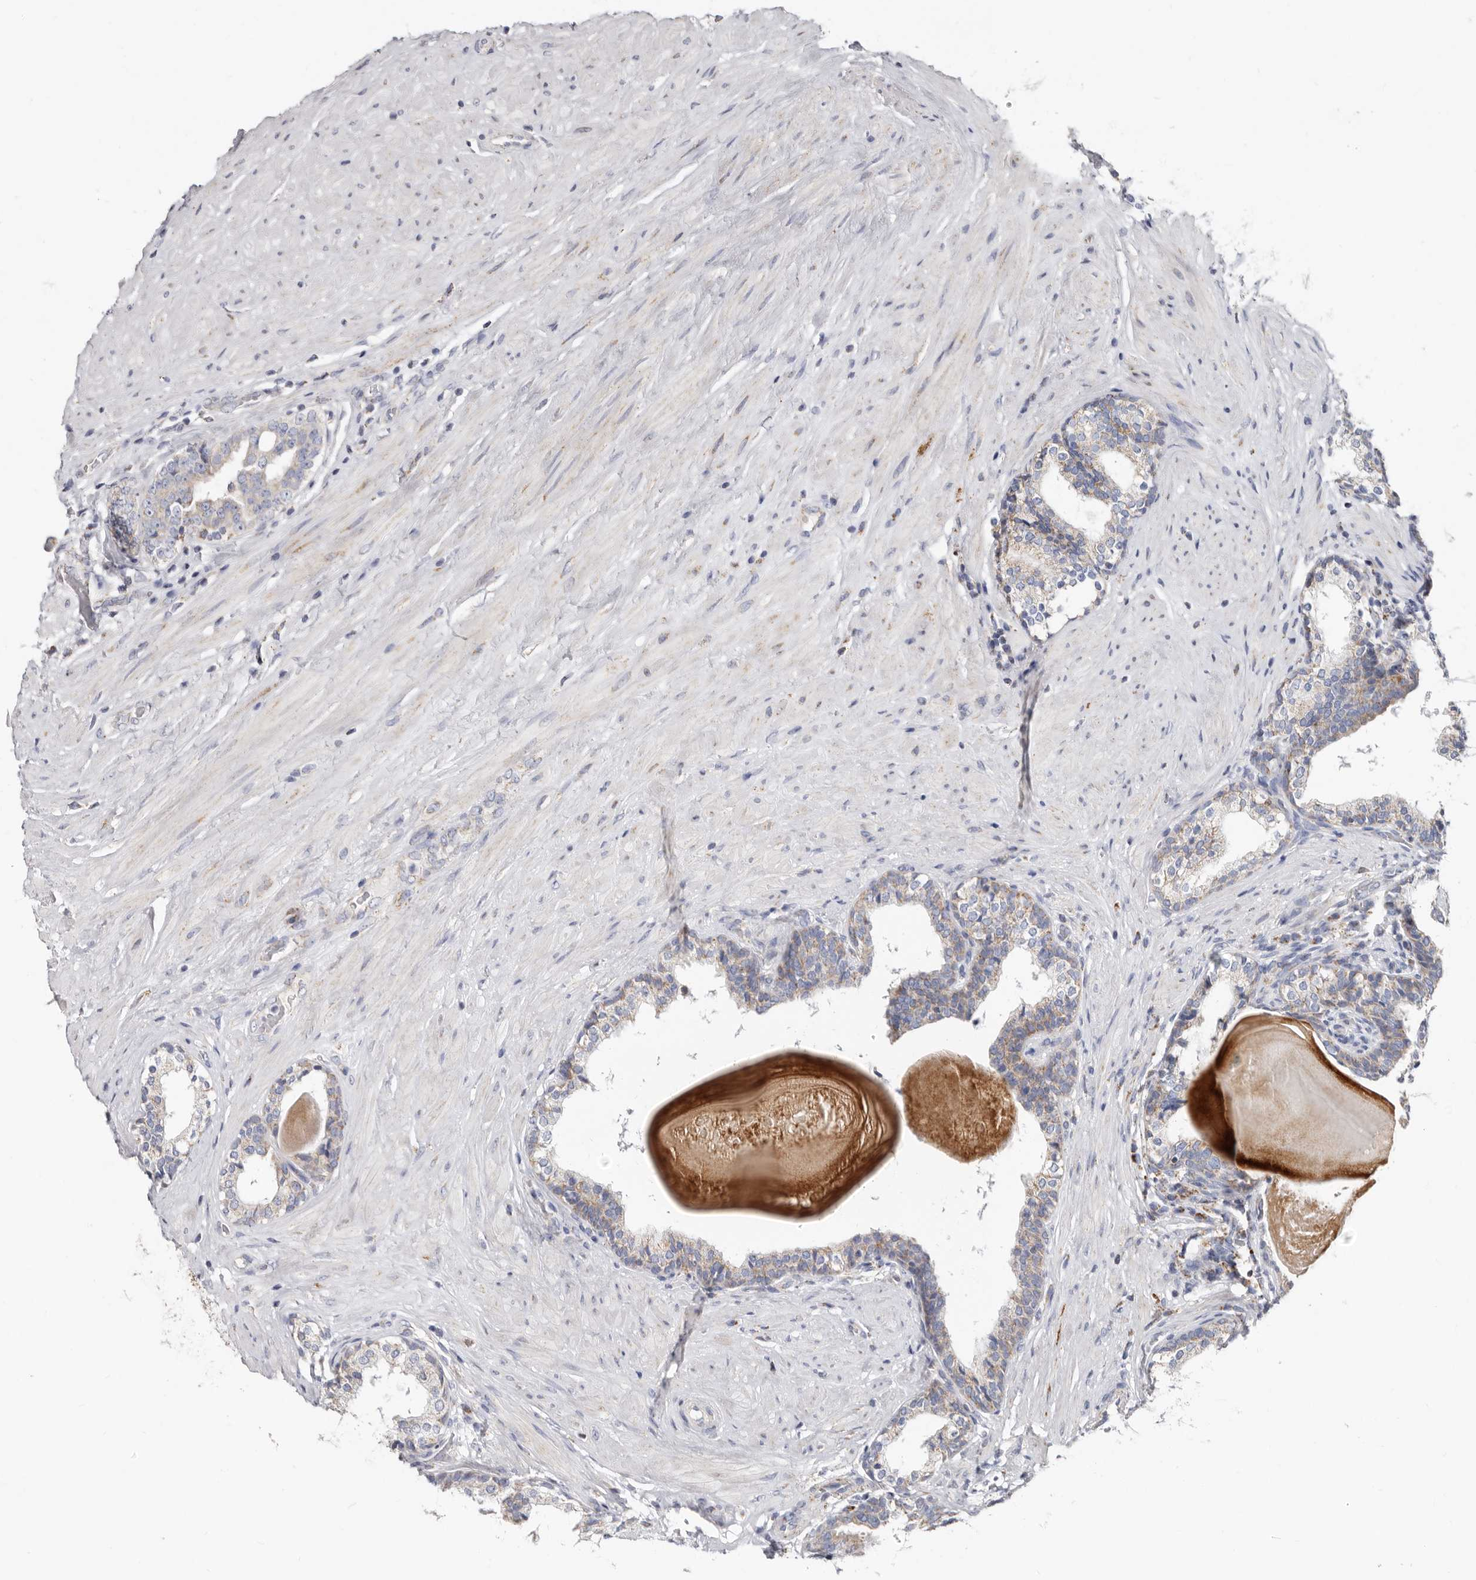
{"staining": {"intensity": "moderate", "quantity": "<25%", "location": "cytoplasmic/membranous"}, "tissue": "prostate cancer", "cell_type": "Tumor cells", "image_type": "cancer", "snomed": [{"axis": "morphology", "description": "Adenocarcinoma, High grade"}, {"axis": "topography", "description": "Prostate"}], "caption": "Moderate cytoplasmic/membranous staining for a protein is appreciated in approximately <25% of tumor cells of prostate cancer using immunohistochemistry (IHC).", "gene": "RSPO2", "patient": {"sex": "male", "age": 56}}